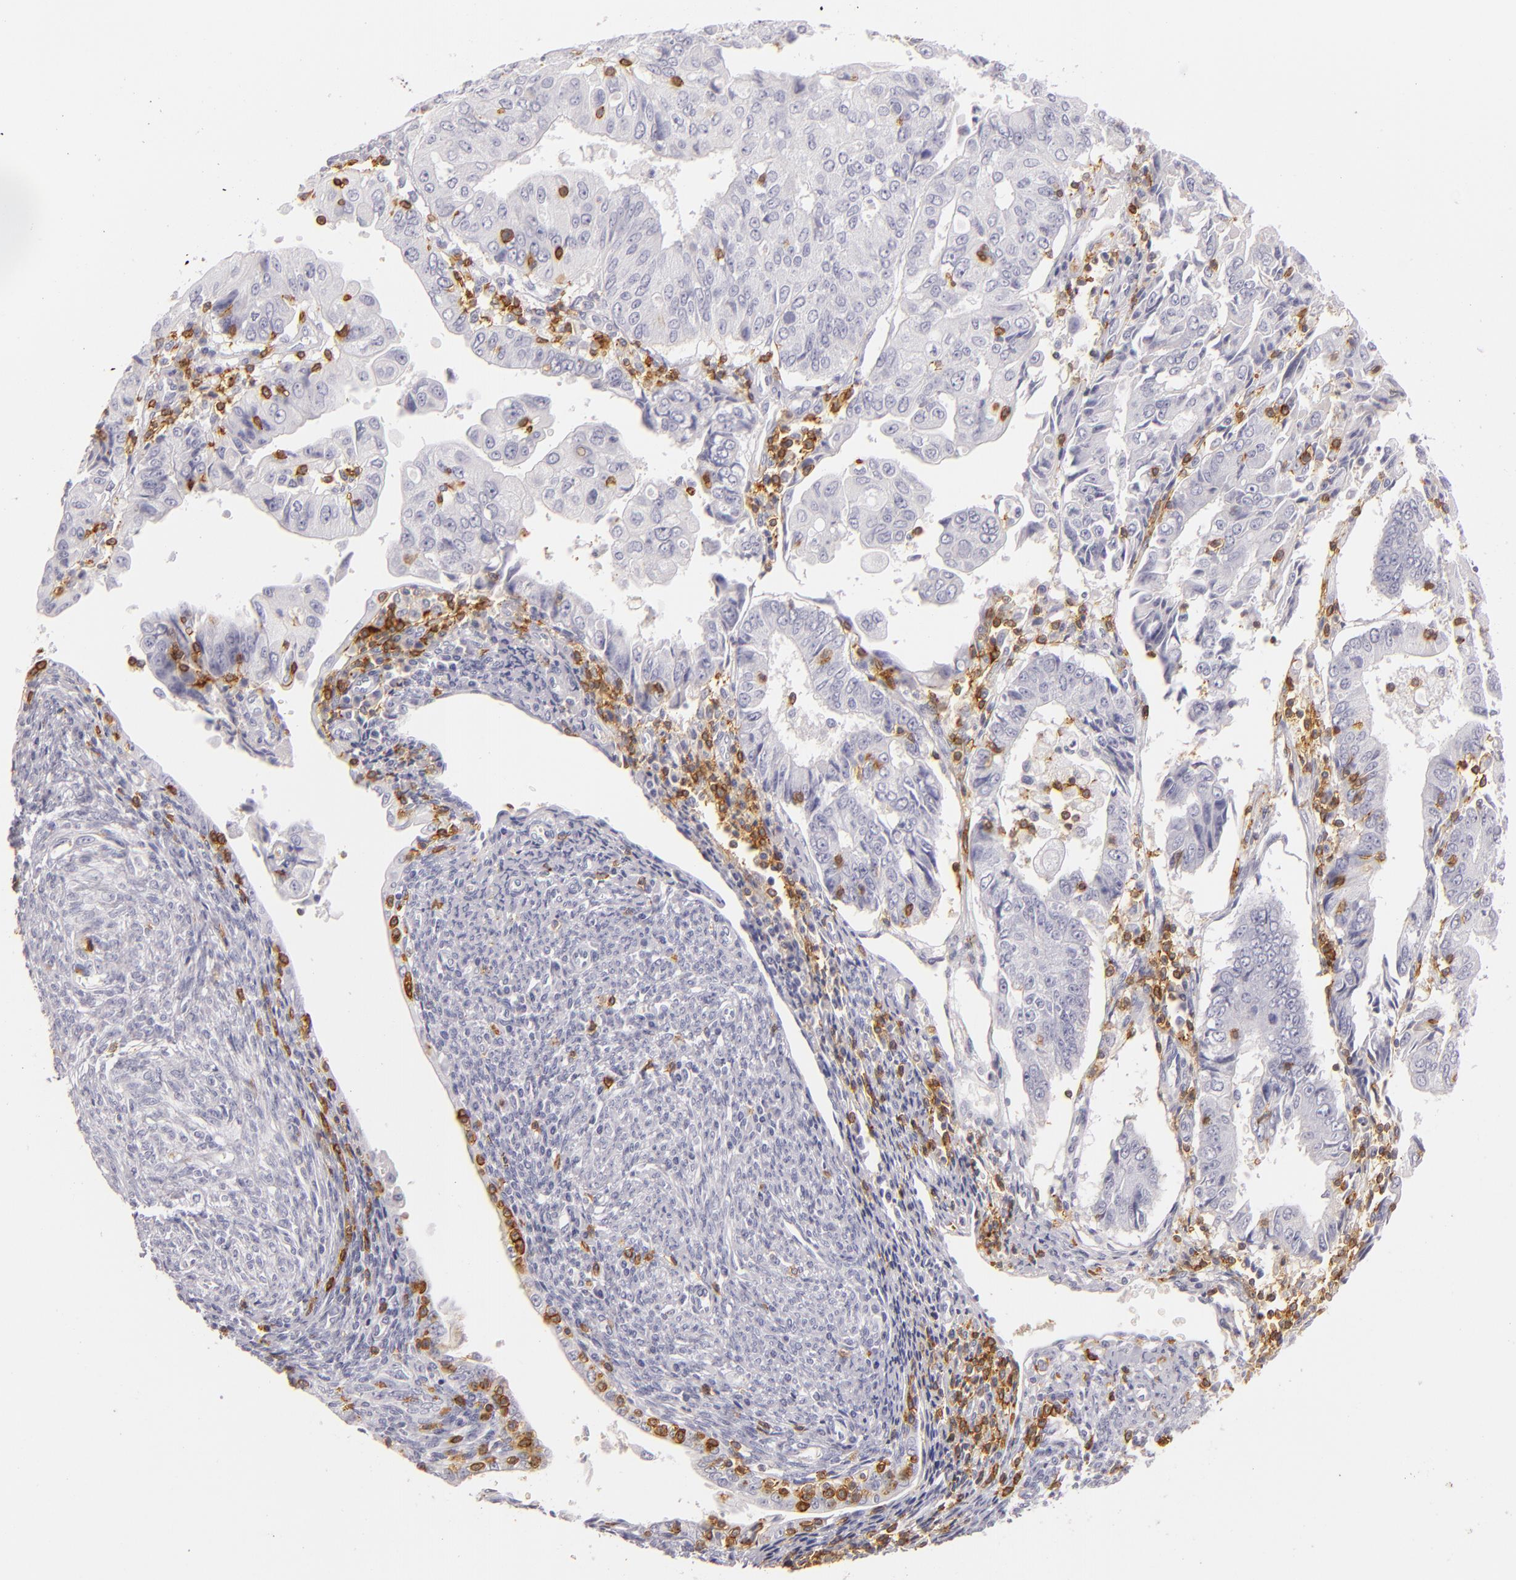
{"staining": {"intensity": "negative", "quantity": "none", "location": "none"}, "tissue": "endometrial cancer", "cell_type": "Tumor cells", "image_type": "cancer", "snomed": [{"axis": "morphology", "description": "Adenocarcinoma, NOS"}, {"axis": "topography", "description": "Endometrium"}], "caption": "Tumor cells are negative for protein expression in human endometrial cancer (adenocarcinoma).", "gene": "LAT", "patient": {"sex": "female", "age": 75}}